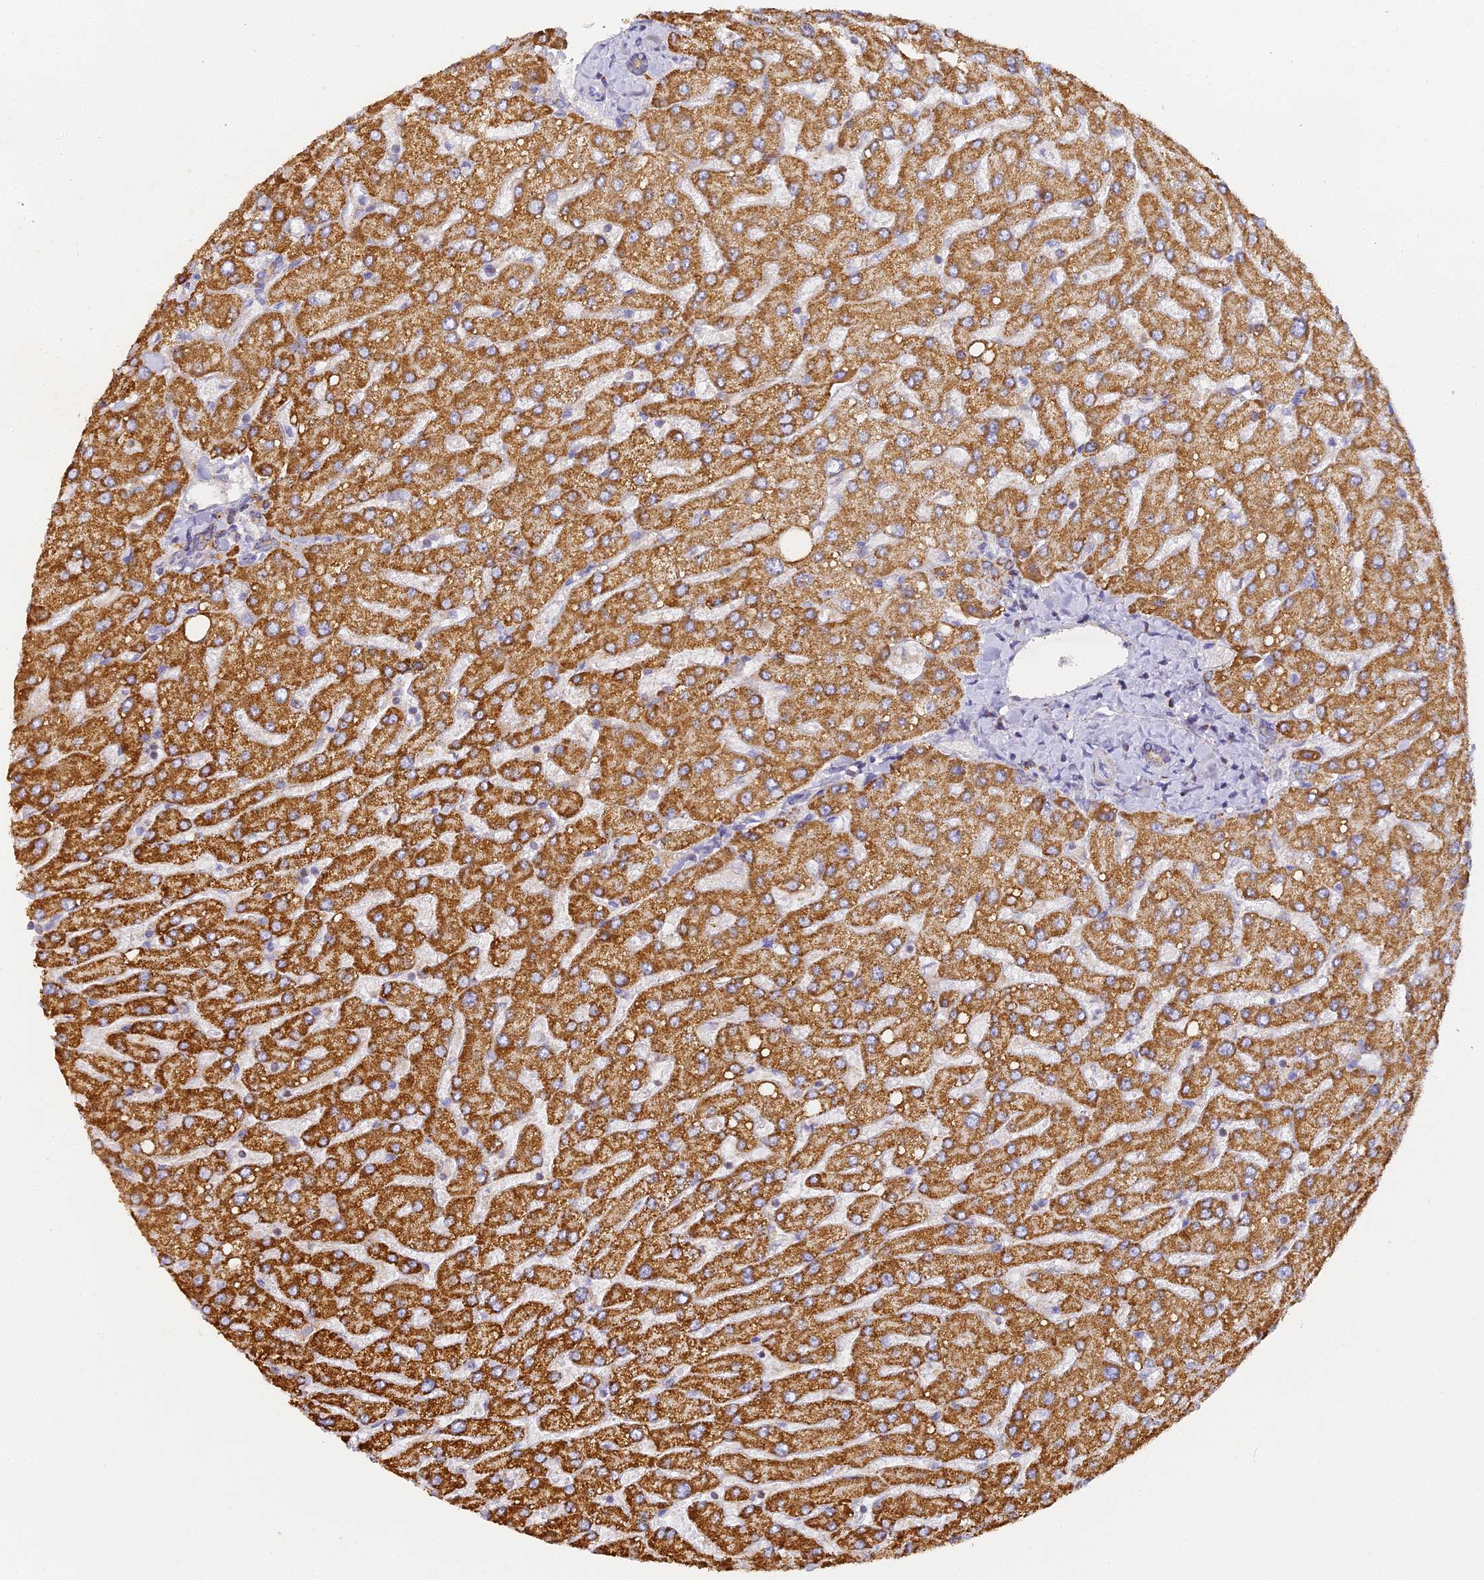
{"staining": {"intensity": "weak", "quantity": "25%-75%", "location": "cytoplasmic/membranous"}, "tissue": "liver", "cell_type": "Cholangiocytes", "image_type": "normal", "snomed": [{"axis": "morphology", "description": "Normal tissue, NOS"}, {"axis": "topography", "description": "Liver"}], "caption": "High-power microscopy captured an immunohistochemistry micrograph of unremarkable liver, revealing weak cytoplasmic/membranous expression in approximately 25%-75% of cholangiocytes.", "gene": "DONSON", "patient": {"sex": "male", "age": 55}}